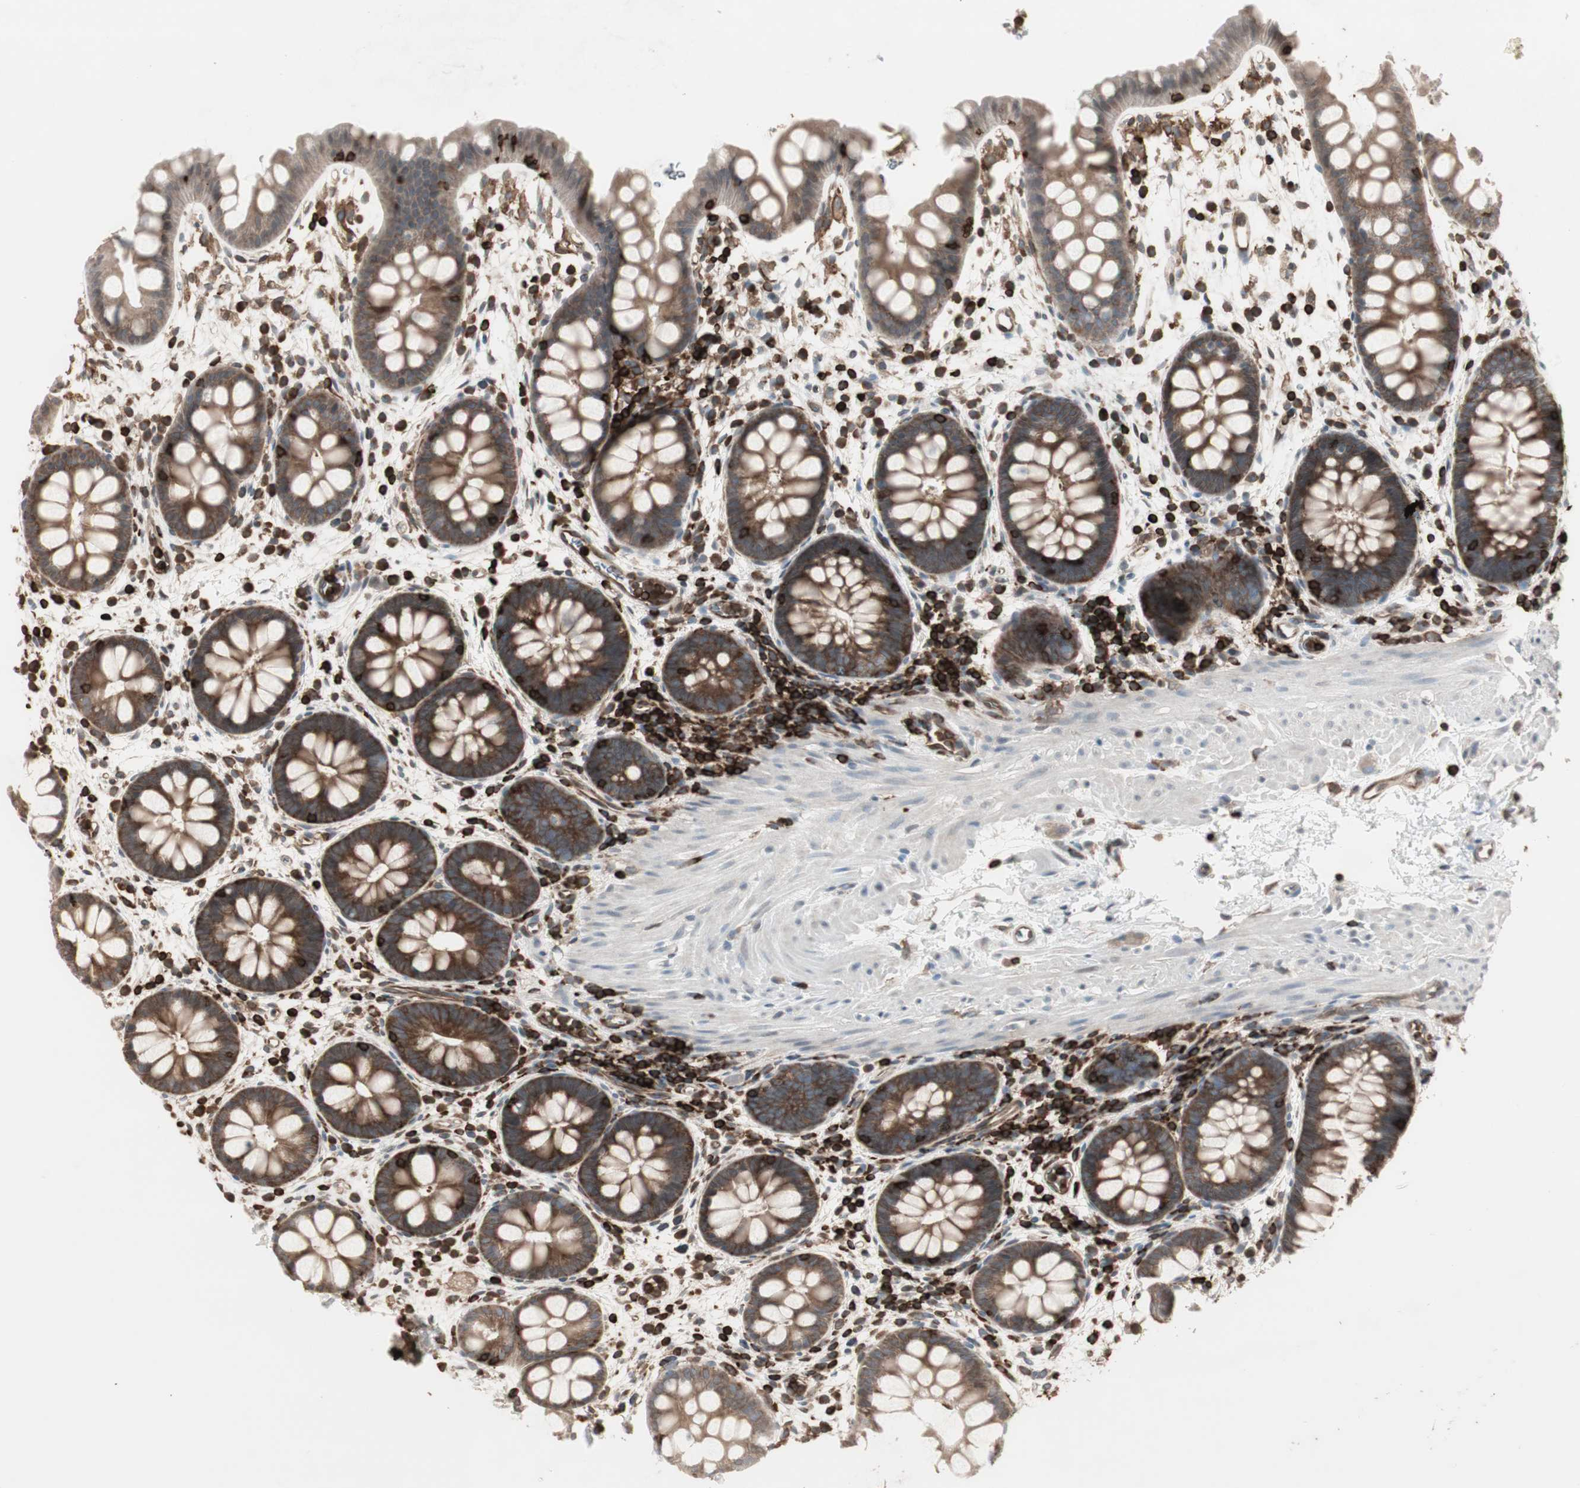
{"staining": {"intensity": "moderate", "quantity": ">75%", "location": "cytoplasmic/membranous"}, "tissue": "rectum", "cell_type": "Glandular cells", "image_type": "normal", "snomed": [{"axis": "morphology", "description": "Normal tissue, NOS"}, {"axis": "topography", "description": "Rectum"}], "caption": "Moderate cytoplasmic/membranous protein positivity is identified in approximately >75% of glandular cells in rectum.", "gene": "ARHGEF1", "patient": {"sex": "female", "age": 24}}